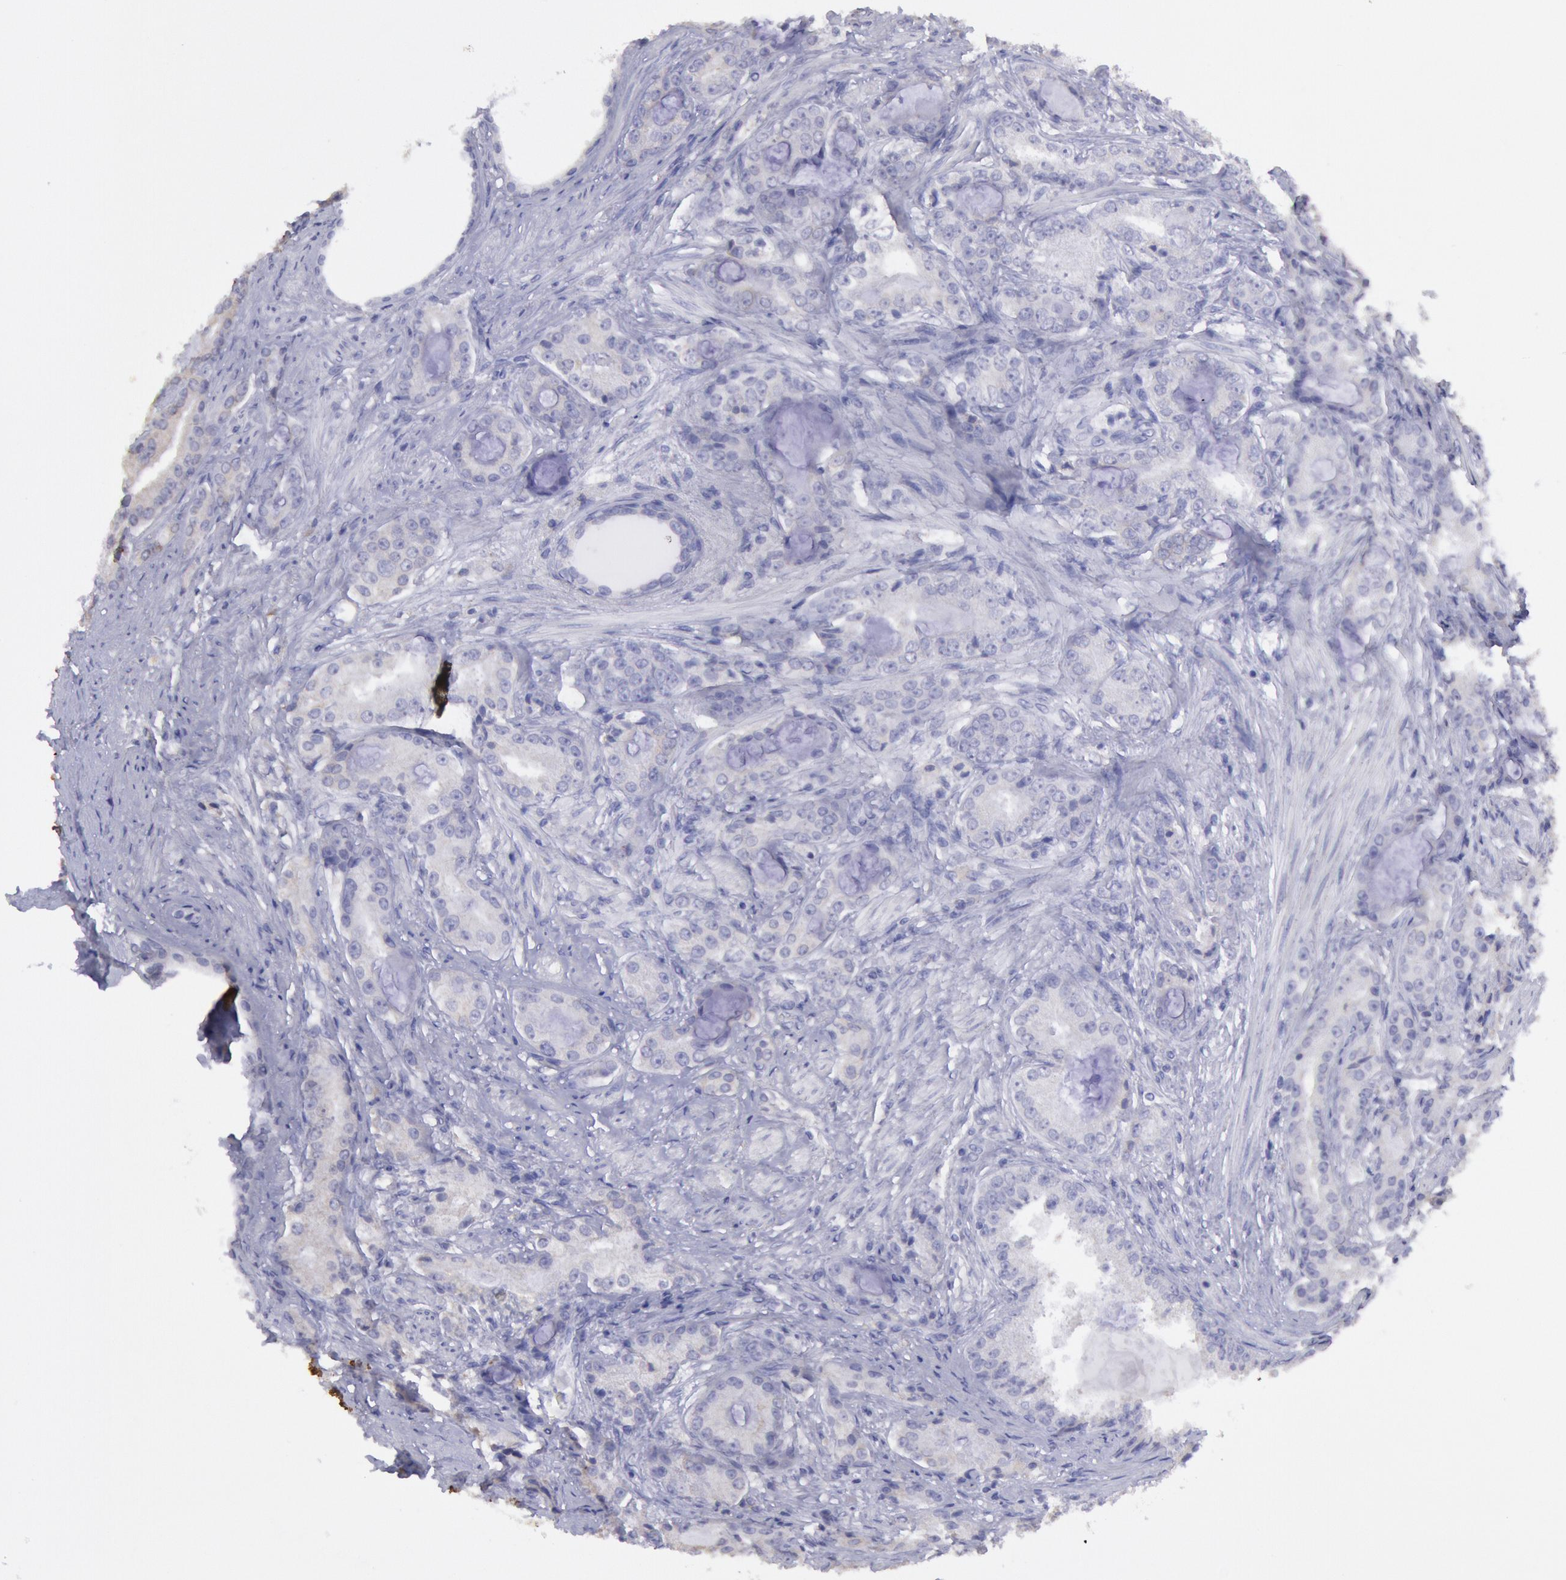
{"staining": {"intensity": "negative", "quantity": "none", "location": "none"}, "tissue": "prostate cancer", "cell_type": "Tumor cells", "image_type": "cancer", "snomed": [{"axis": "morphology", "description": "Adenocarcinoma, Medium grade"}, {"axis": "topography", "description": "Prostate"}], "caption": "This is an IHC image of prostate cancer (adenocarcinoma (medium-grade)). There is no expression in tumor cells.", "gene": "MYH7", "patient": {"sex": "male", "age": 72}}